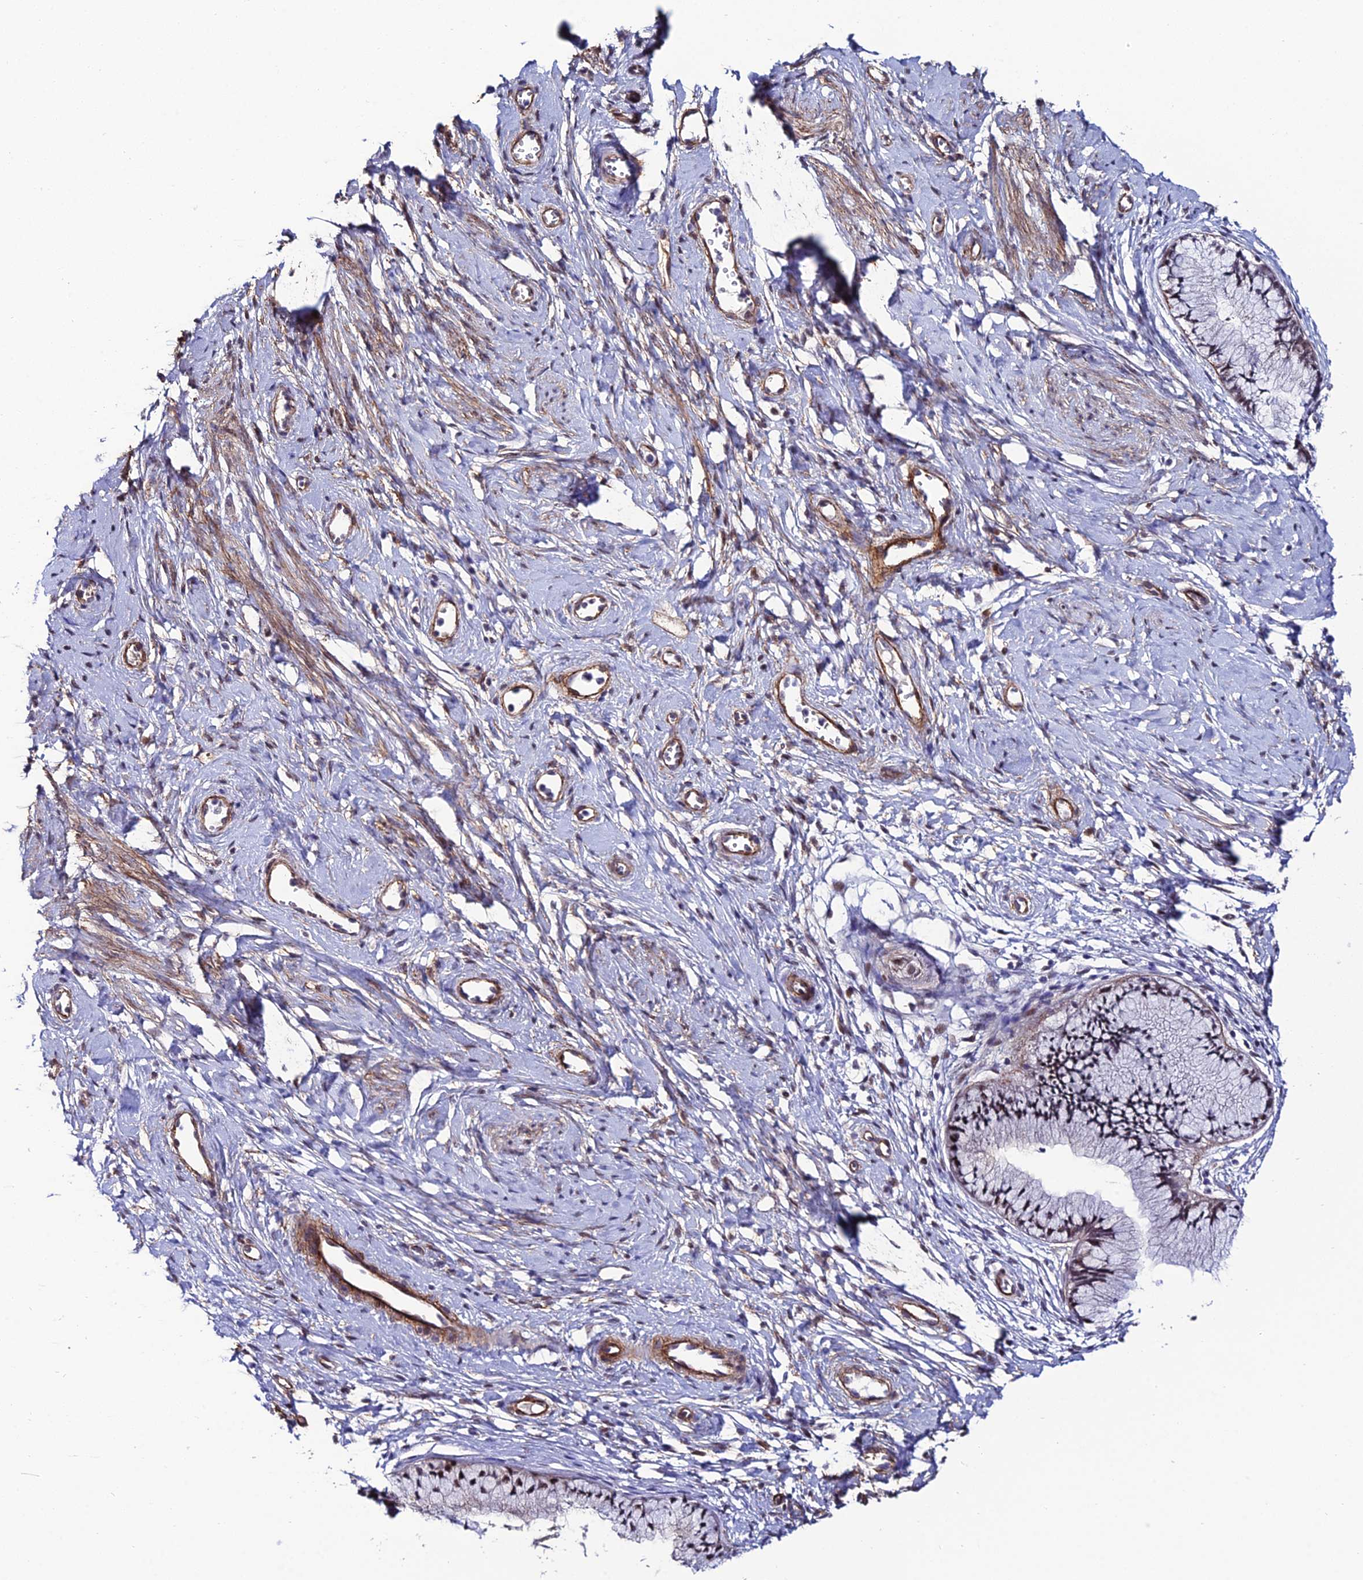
{"staining": {"intensity": "moderate", "quantity": "25%-75%", "location": "nuclear"}, "tissue": "cervix", "cell_type": "Glandular cells", "image_type": "normal", "snomed": [{"axis": "morphology", "description": "Normal tissue, NOS"}, {"axis": "topography", "description": "Cervix"}], "caption": "Unremarkable cervix demonstrates moderate nuclear positivity in approximately 25%-75% of glandular cells.", "gene": "SYT15B", "patient": {"sex": "female", "age": 42}}